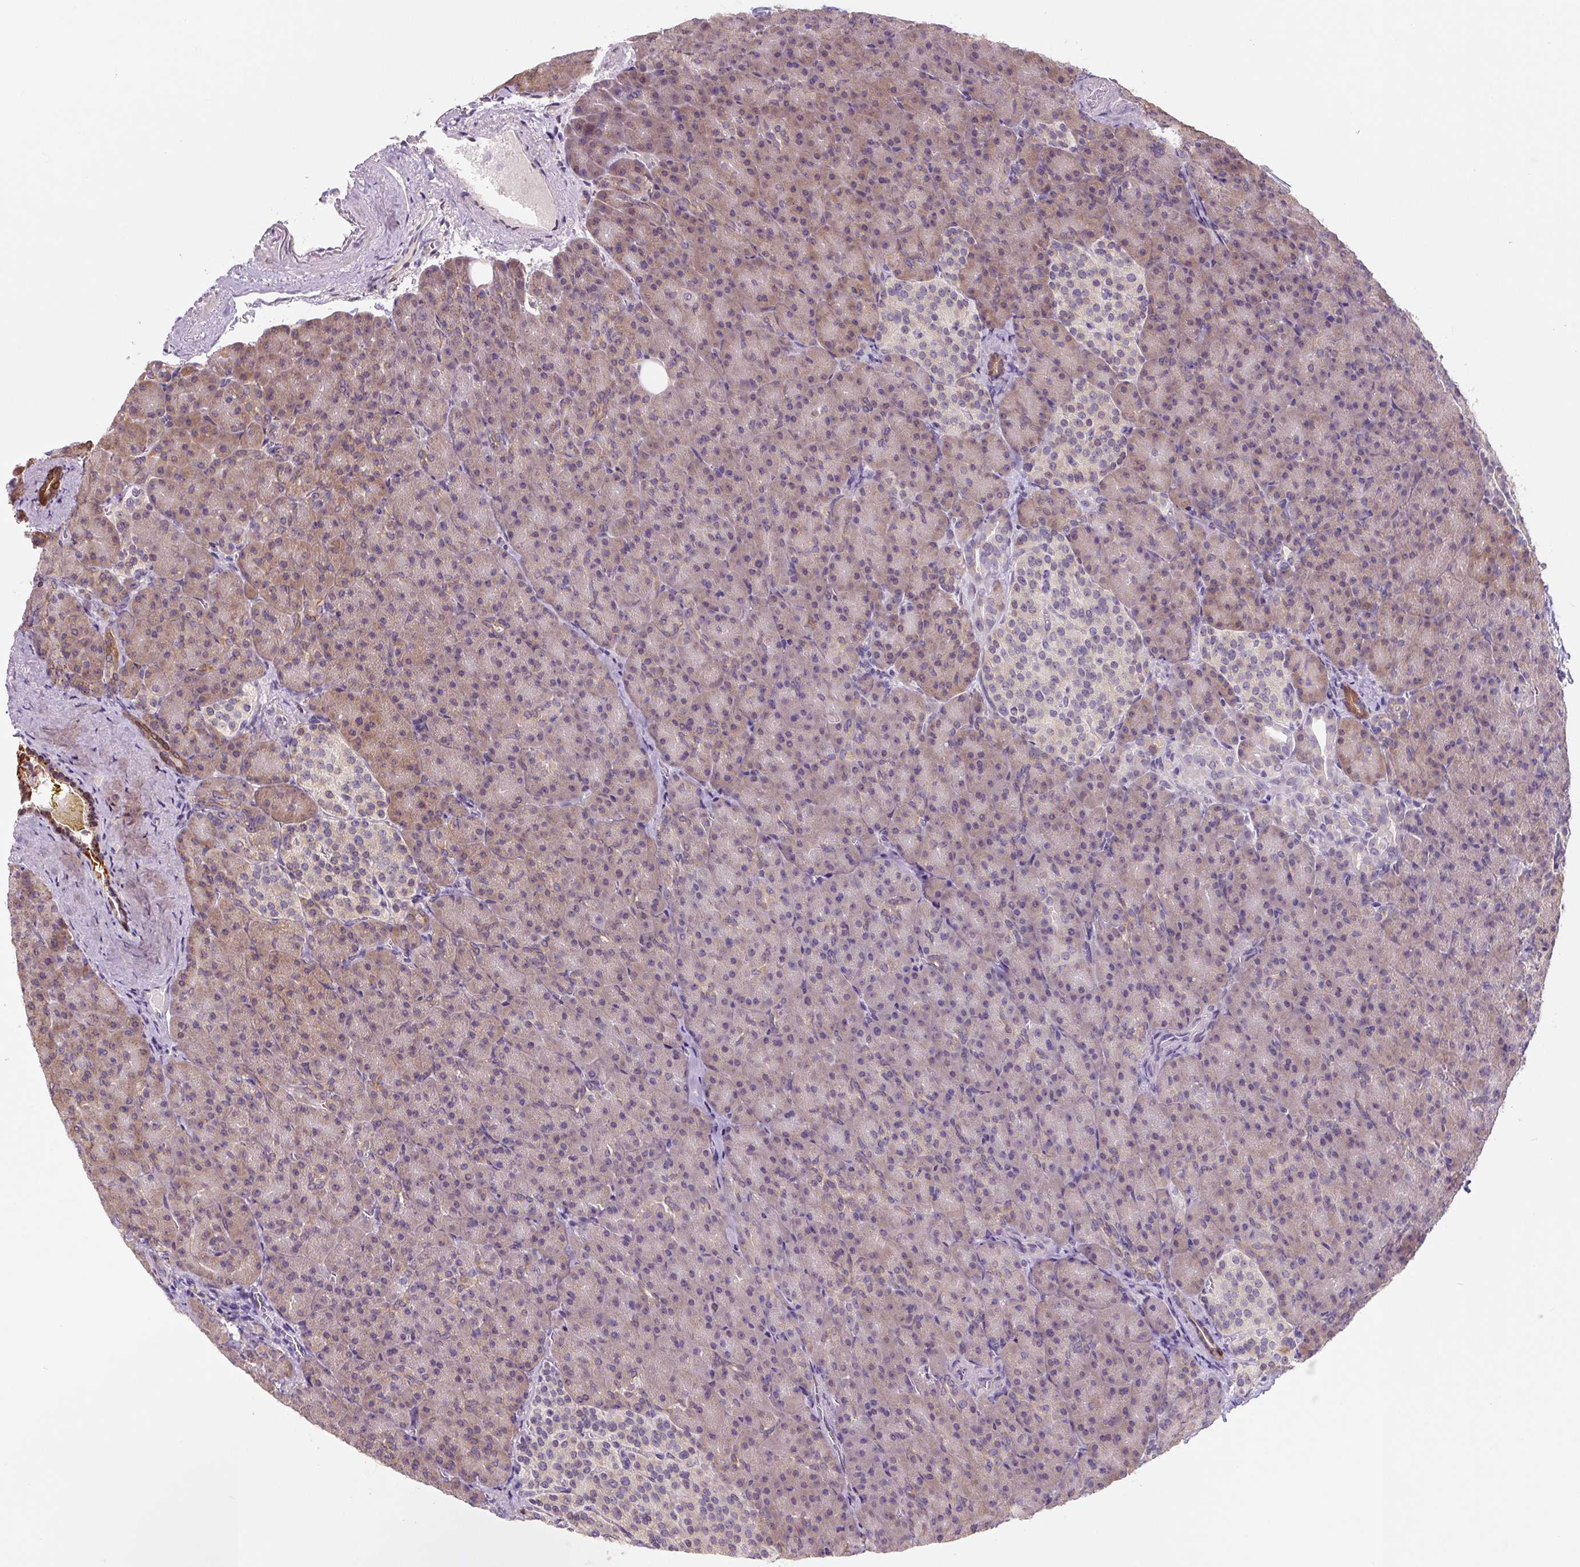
{"staining": {"intensity": "weak", "quantity": "25%-75%", "location": "cytoplasmic/membranous"}, "tissue": "pancreas", "cell_type": "Exocrine glandular cells", "image_type": "normal", "snomed": [{"axis": "morphology", "description": "Normal tissue, NOS"}, {"axis": "topography", "description": "Pancreas"}], "caption": "Immunohistochemistry (IHC) of unremarkable human pancreas reveals low levels of weak cytoplasmic/membranous staining in about 25%-75% of exocrine glandular cells. The staining was performed using DAB, with brown indicating positive protein expression. Nuclei are stained blue with hematoxylin.", "gene": "ASRGL1", "patient": {"sex": "female", "age": 74}}